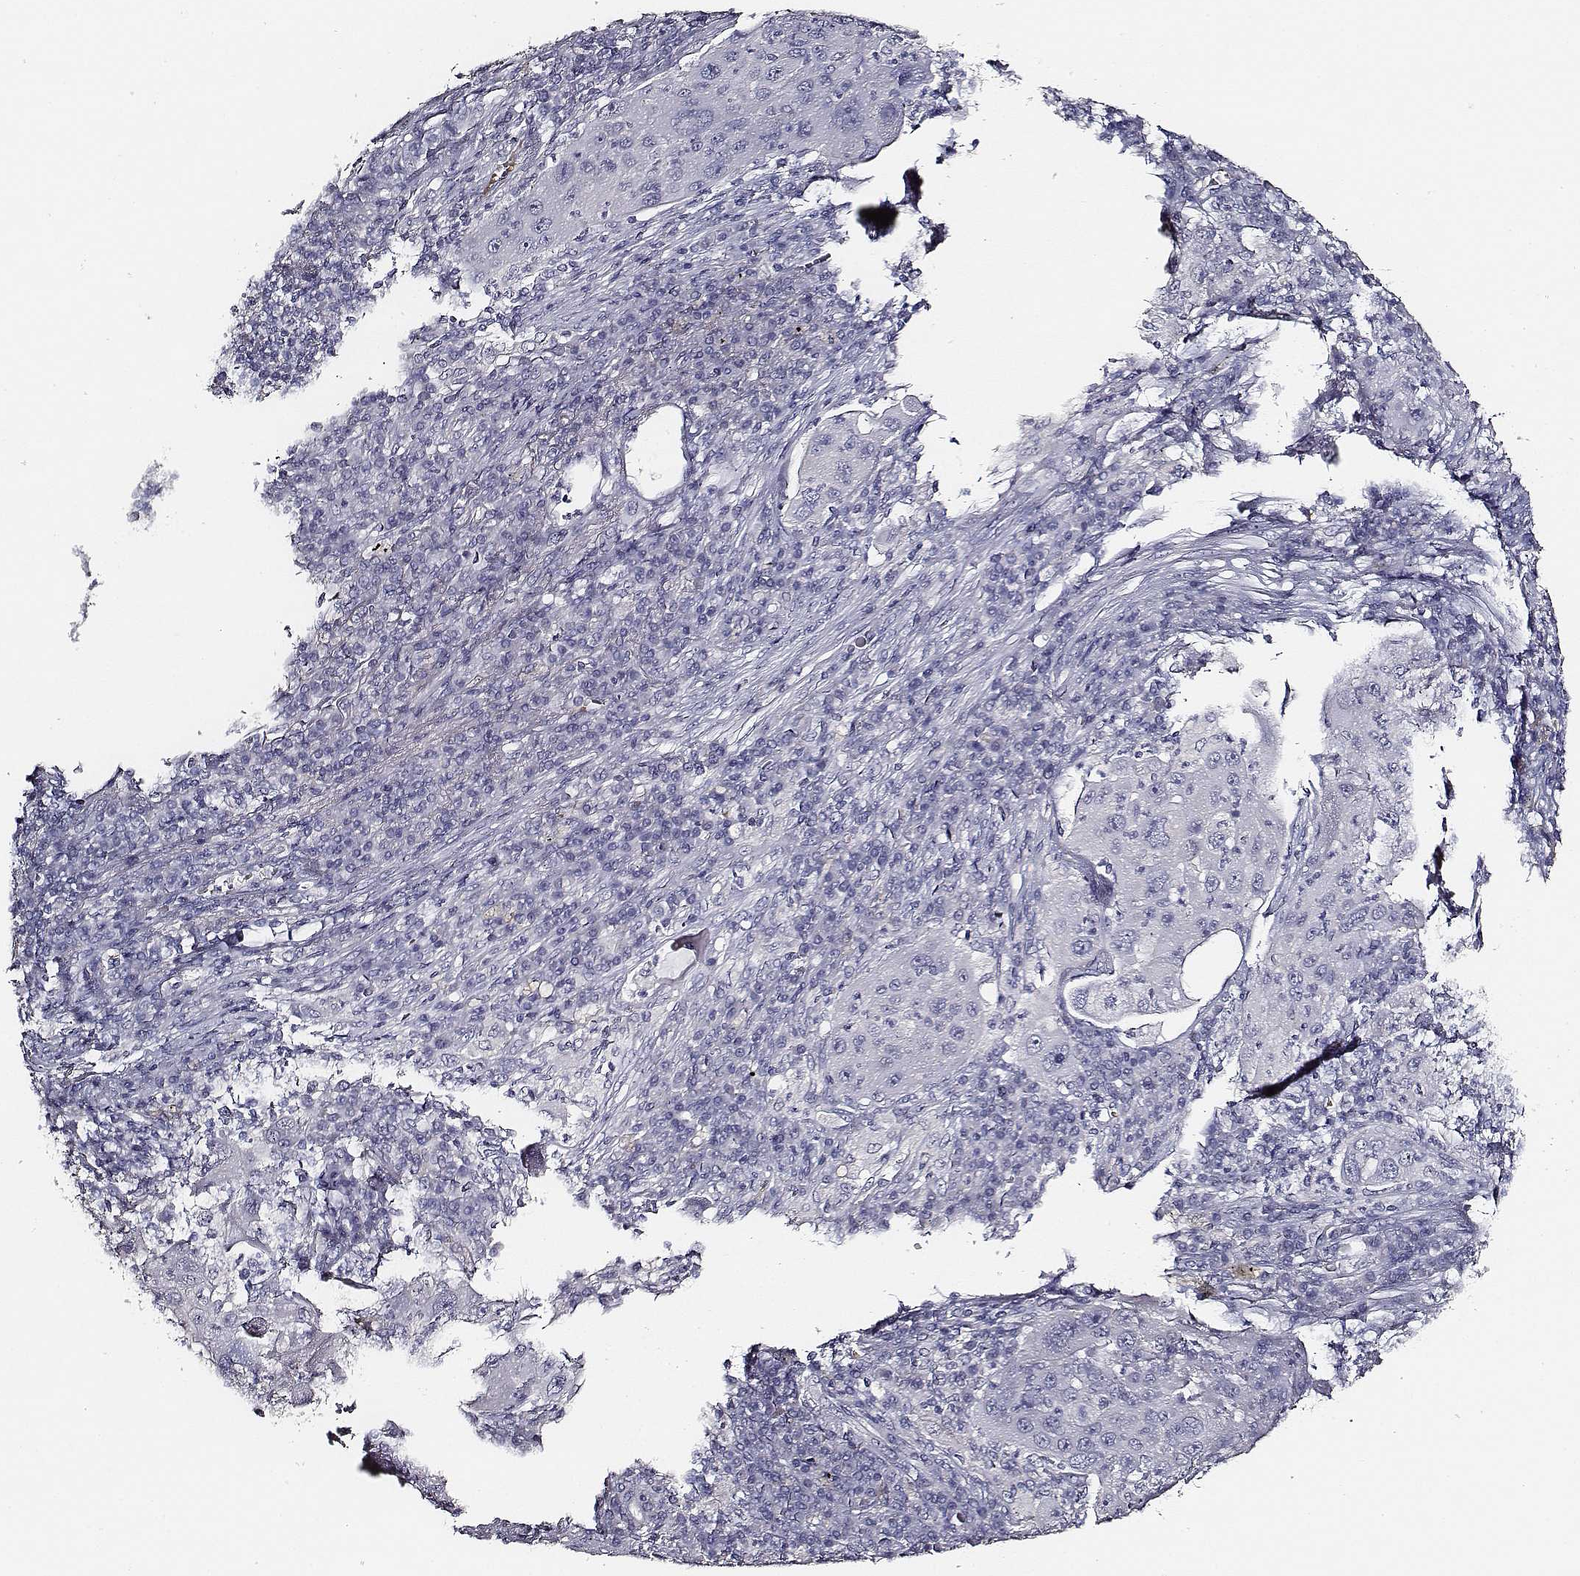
{"staining": {"intensity": "negative", "quantity": "none", "location": "none"}, "tissue": "lung cancer", "cell_type": "Tumor cells", "image_type": "cancer", "snomed": [{"axis": "morphology", "description": "Squamous cell carcinoma, NOS"}, {"axis": "topography", "description": "Lung"}], "caption": "Immunohistochemical staining of lung cancer (squamous cell carcinoma) reveals no significant staining in tumor cells.", "gene": "AADAT", "patient": {"sex": "female", "age": 59}}